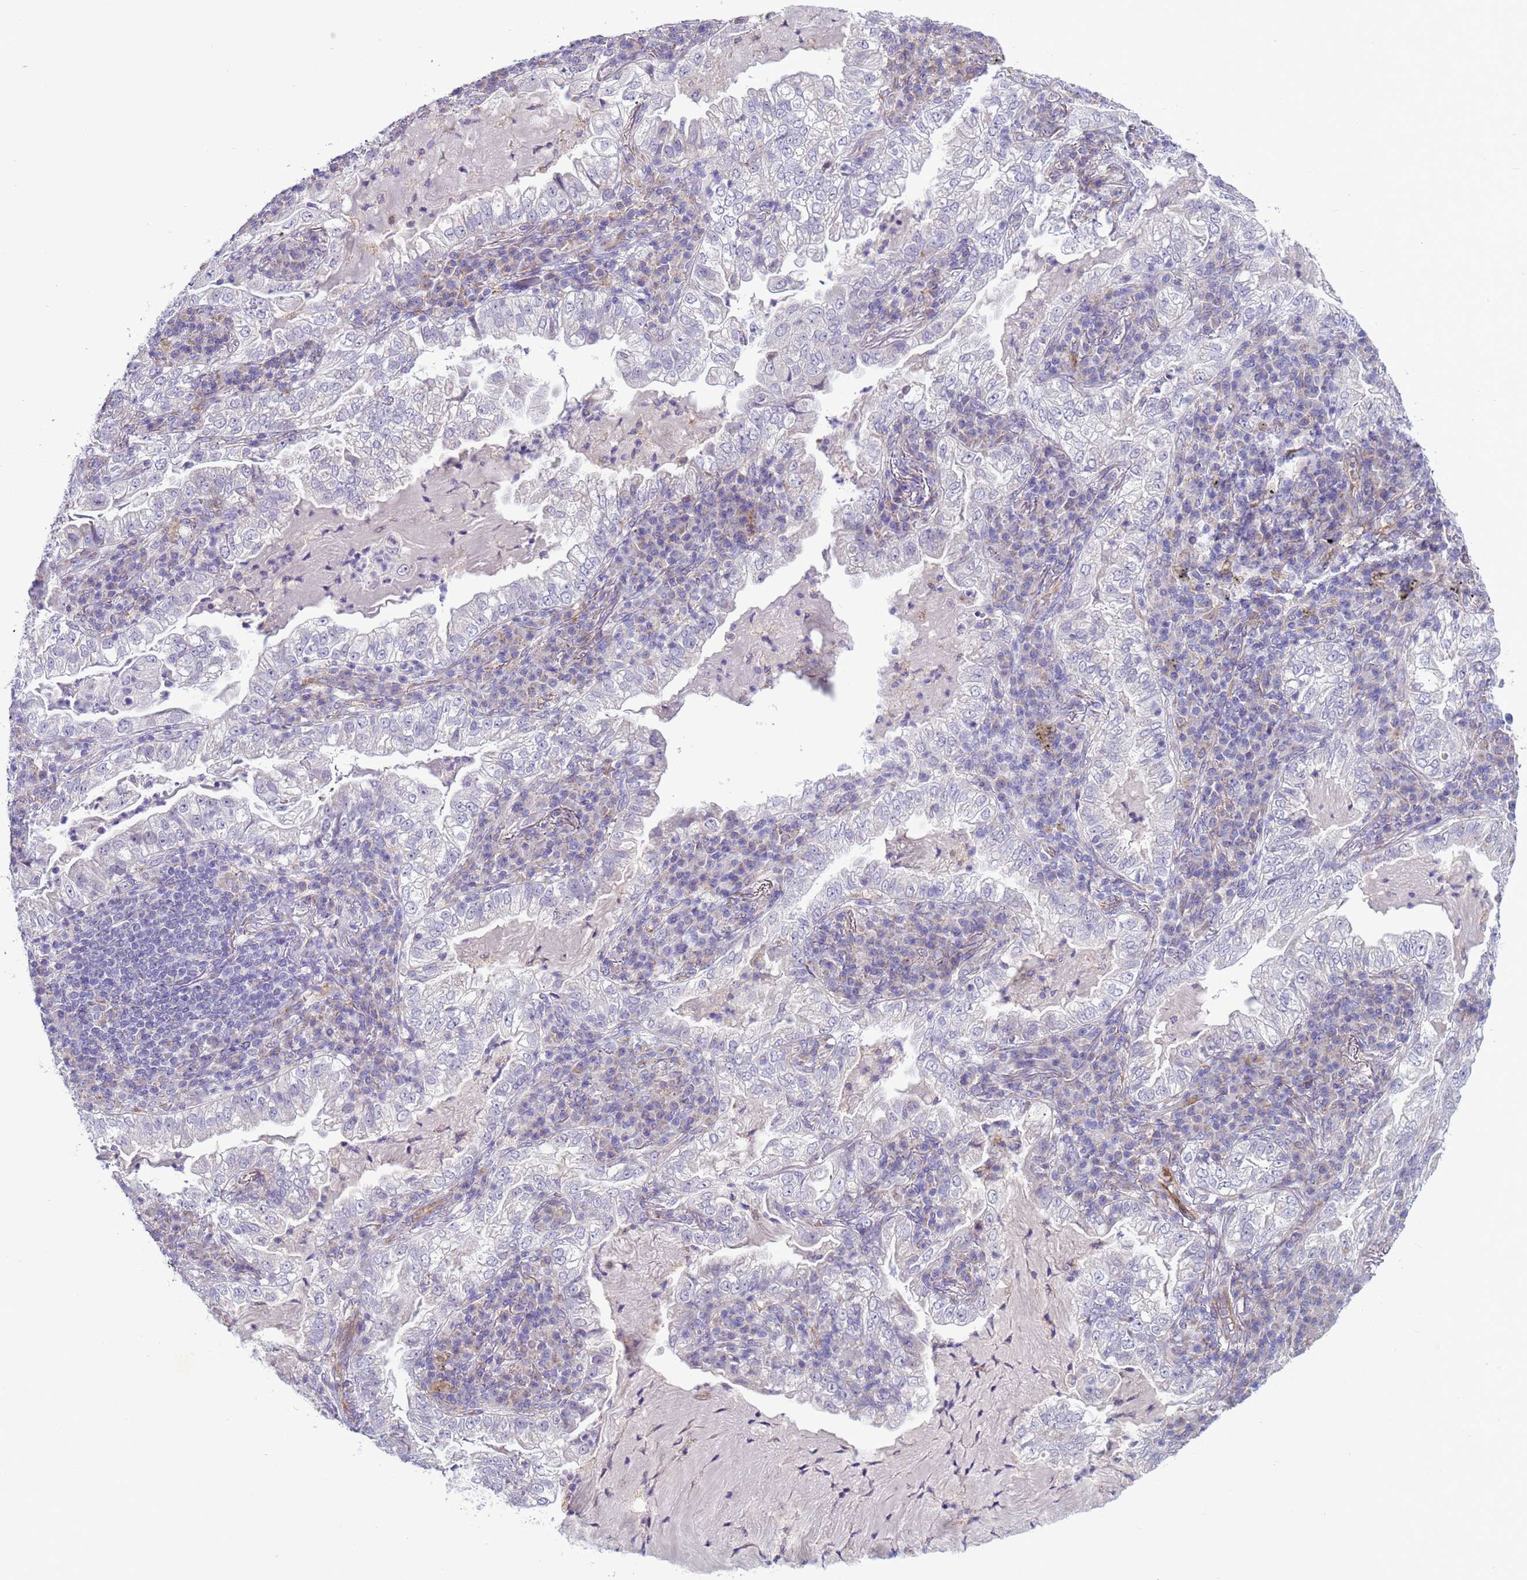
{"staining": {"intensity": "negative", "quantity": "none", "location": "none"}, "tissue": "lung cancer", "cell_type": "Tumor cells", "image_type": "cancer", "snomed": [{"axis": "morphology", "description": "Adenocarcinoma, NOS"}, {"axis": "topography", "description": "Lung"}], "caption": "This micrograph is of lung adenocarcinoma stained with immunohistochemistry (IHC) to label a protein in brown with the nuclei are counter-stained blue. There is no positivity in tumor cells.", "gene": "ABHD17B", "patient": {"sex": "female", "age": 73}}